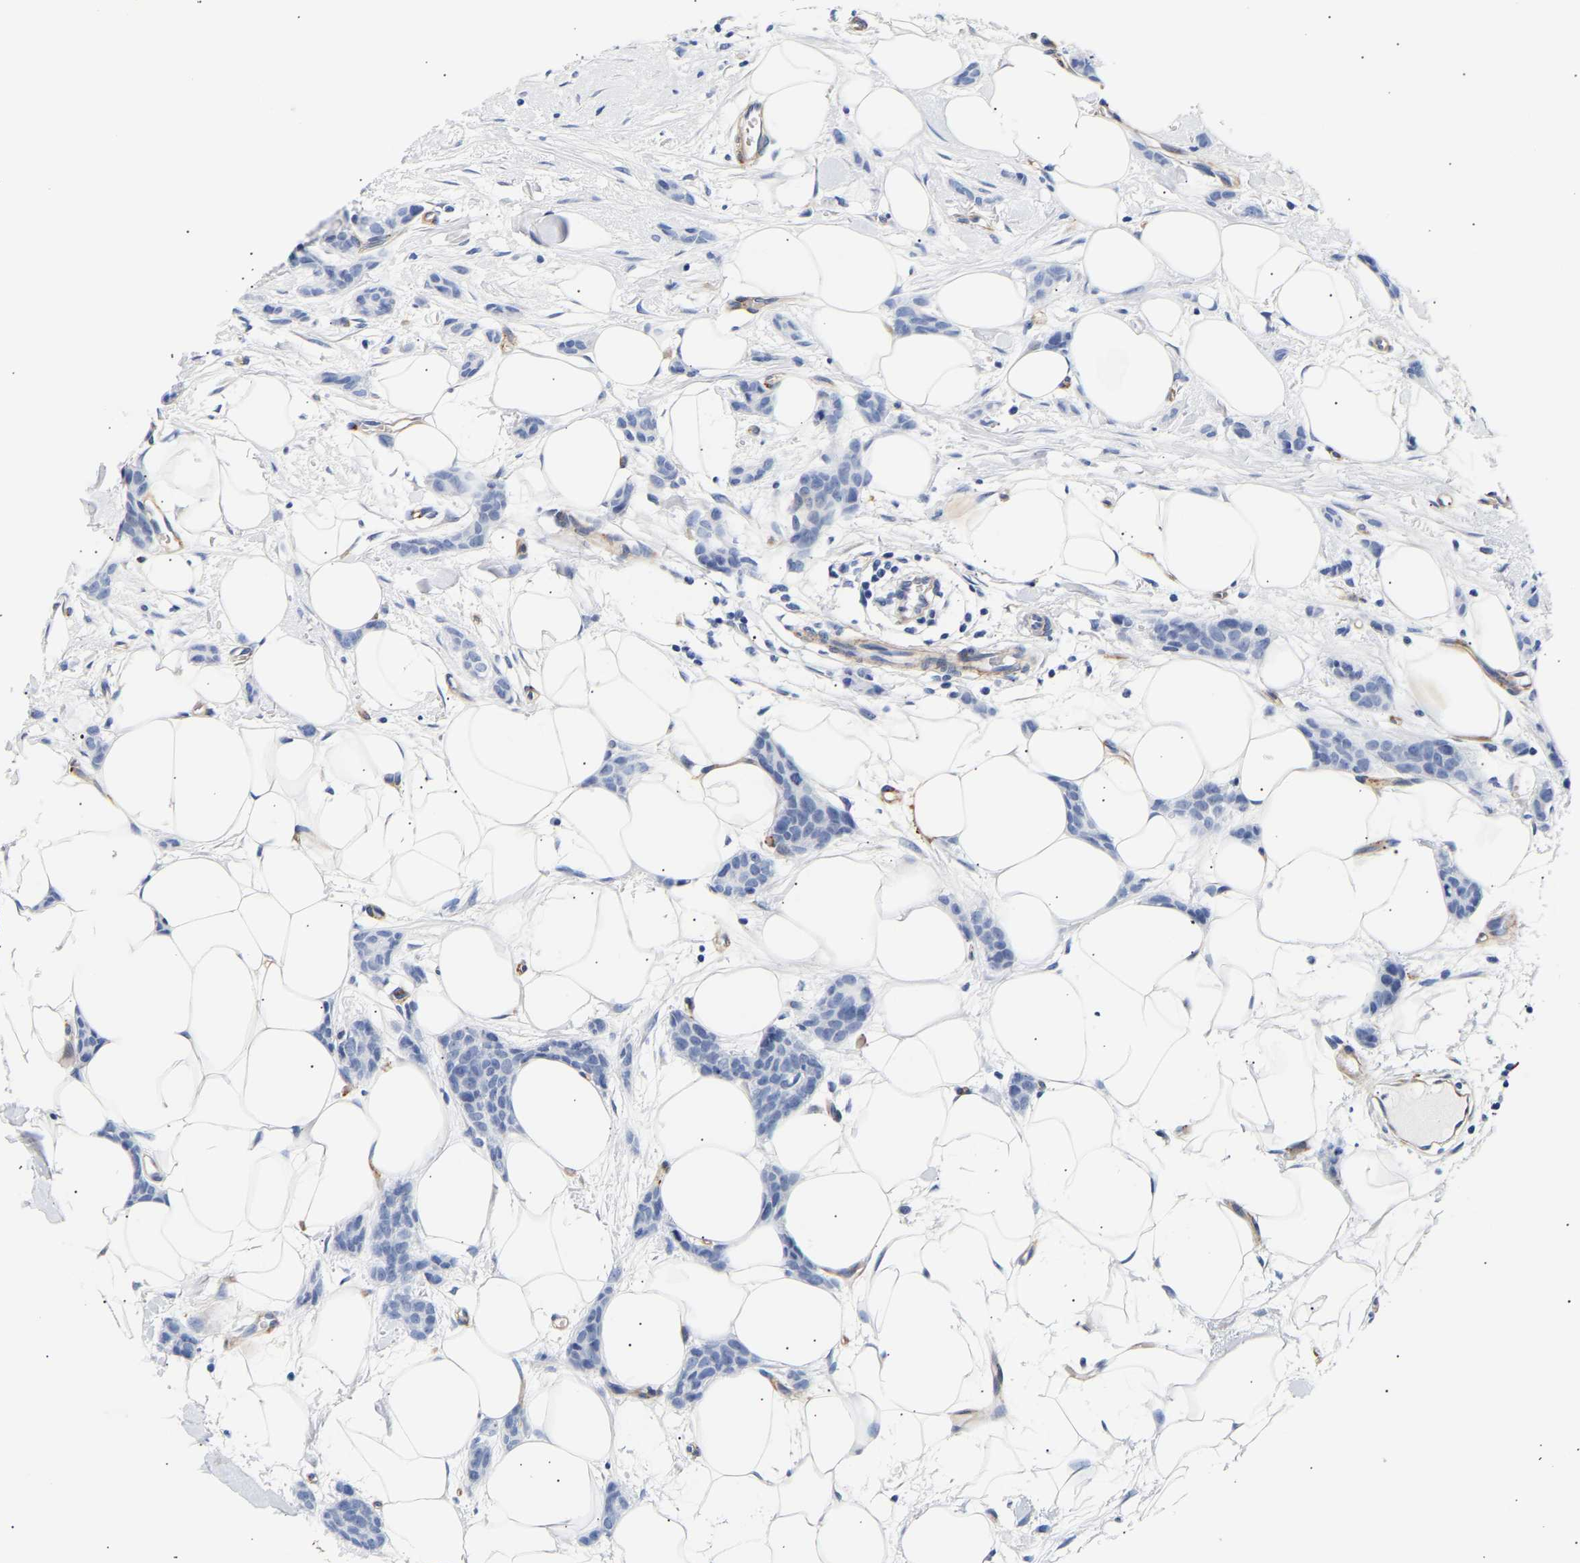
{"staining": {"intensity": "negative", "quantity": "none", "location": "none"}, "tissue": "breast cancer", "cell_type": "Tumor cells", "image_type": "cancer", "snomed": [{"axis": "morphology", "description": "Lobular carcinoma"}, {"axis": "topography", "description": "Skin"}, {"axis": "topography", "description": "Breast"}], "caption": "This is a image of IHC staining of breast lobular carcinoma, which shows no expression in tumor cells.", "gene": "IGFBP7", "patient": {"sex": "female", "age": 46}}